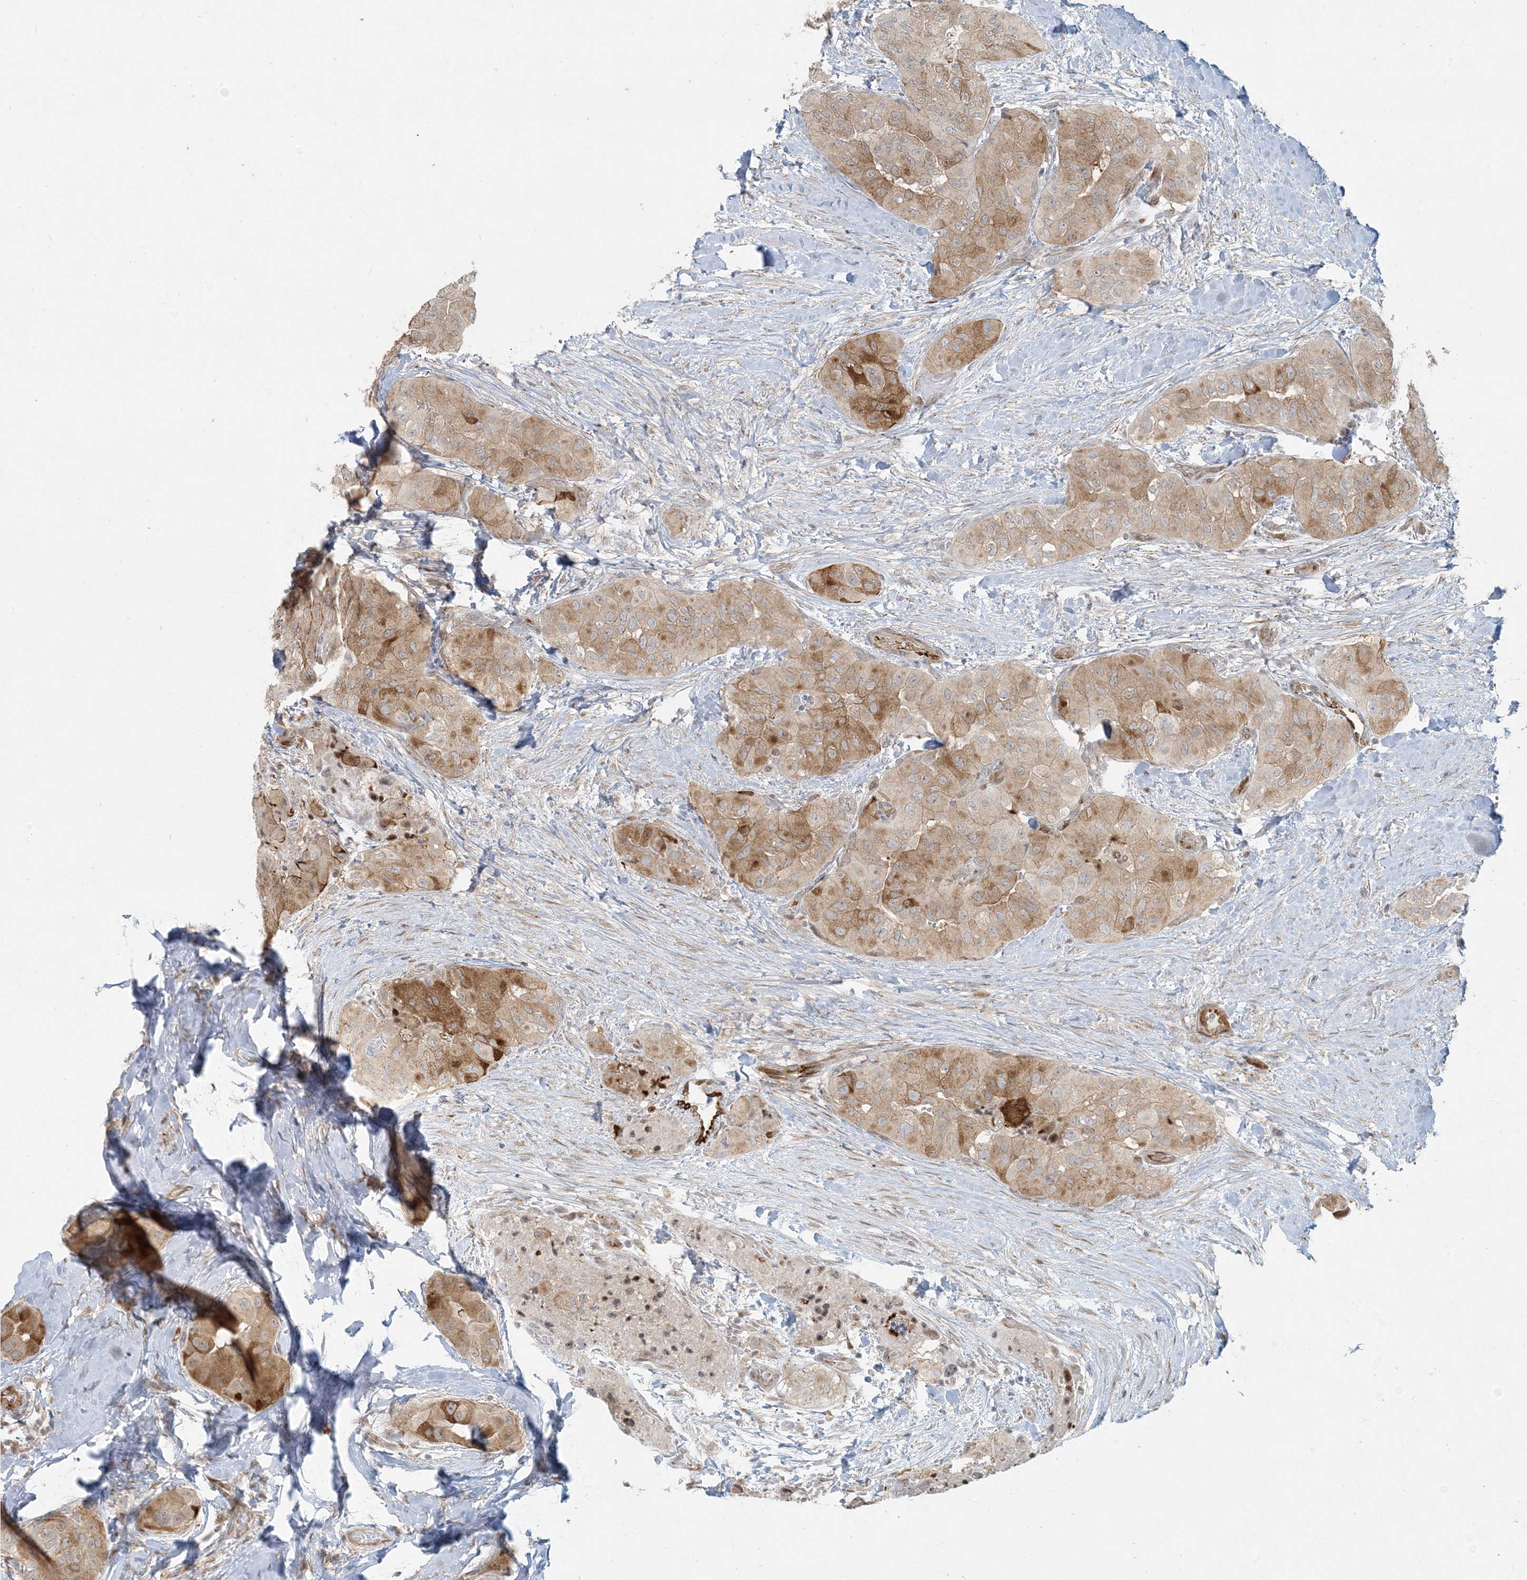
{"staining": {"intensity": "moderate", "quantity": "25%-75%", "location": "cytoplasmic/membranous"}, "tissue": "thyroid cancer", "cell_type": "Tumor cells", "image_type": "cancer", "snomed": [{"axis": "morphology", "description": "Papillary adenocarcinoma, NOS"}, {"axis": "topography", "description": "Thyroid gland"}], "caption": "Approximately 25%-75% of tumor cells in papillary adenocarcinoma (thyroid) demonstrate moderate cytoplasmic/membranous protein staining as visualized by brown immunohistochemical staining.", "gene": "BCORL1", "patient": {"sex": "female", "age": 59}}